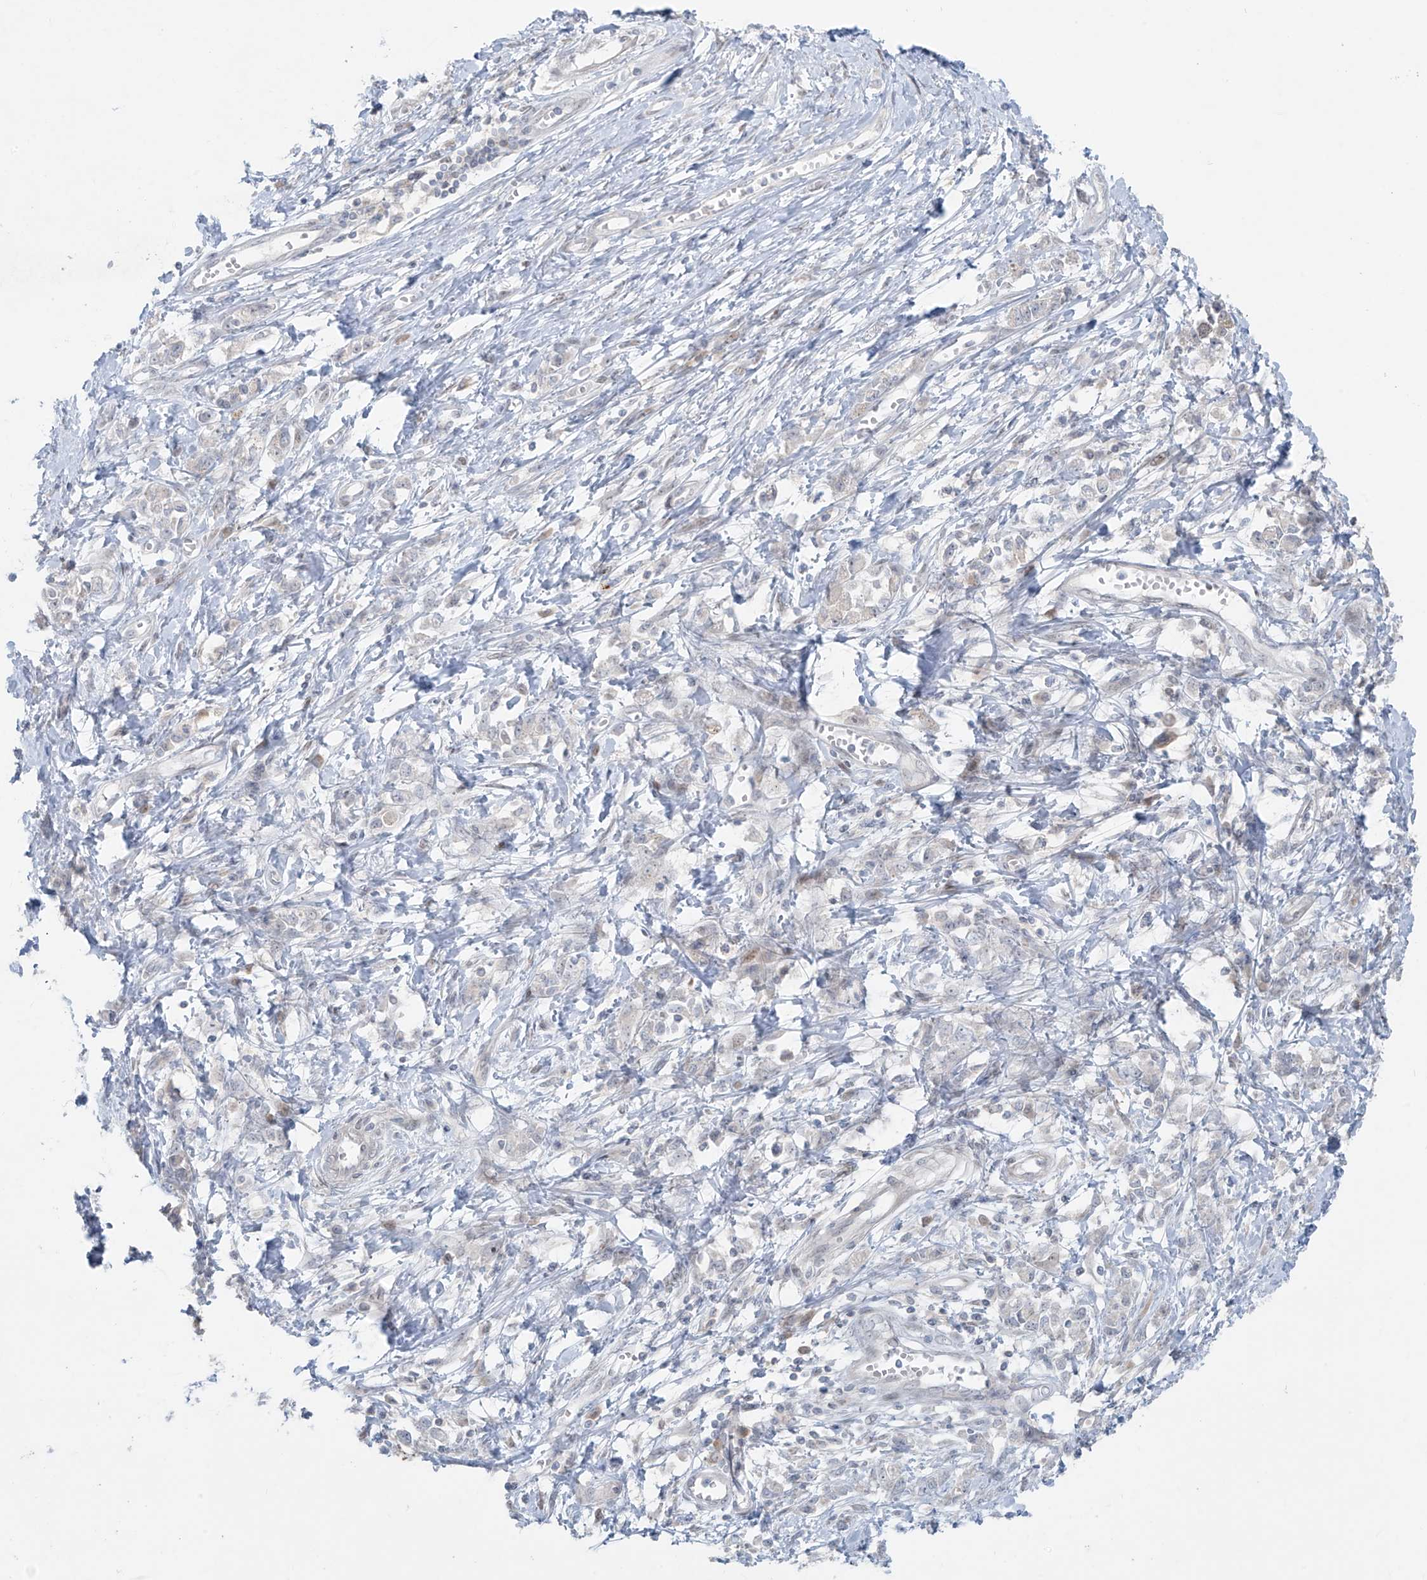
{"staining": {"intensity": "negative", "quantity": "none", "location": "none"}, "tissue": "stomach cancer", "cell_type": "Tumor cells", "image_type": "cancer", "snomed": [{"axis": "morphology", "description": "Adenocarcinoma, NOS"}, {"axis": "topography", "description": "Stomach"}], "caption": "Immunohistochemistry of human stomach cancer (adenocarcinoma) exhibits no expression in tumor cells.", "gene": "PPAT", "patient": {"sex": "female", "age": 76}}